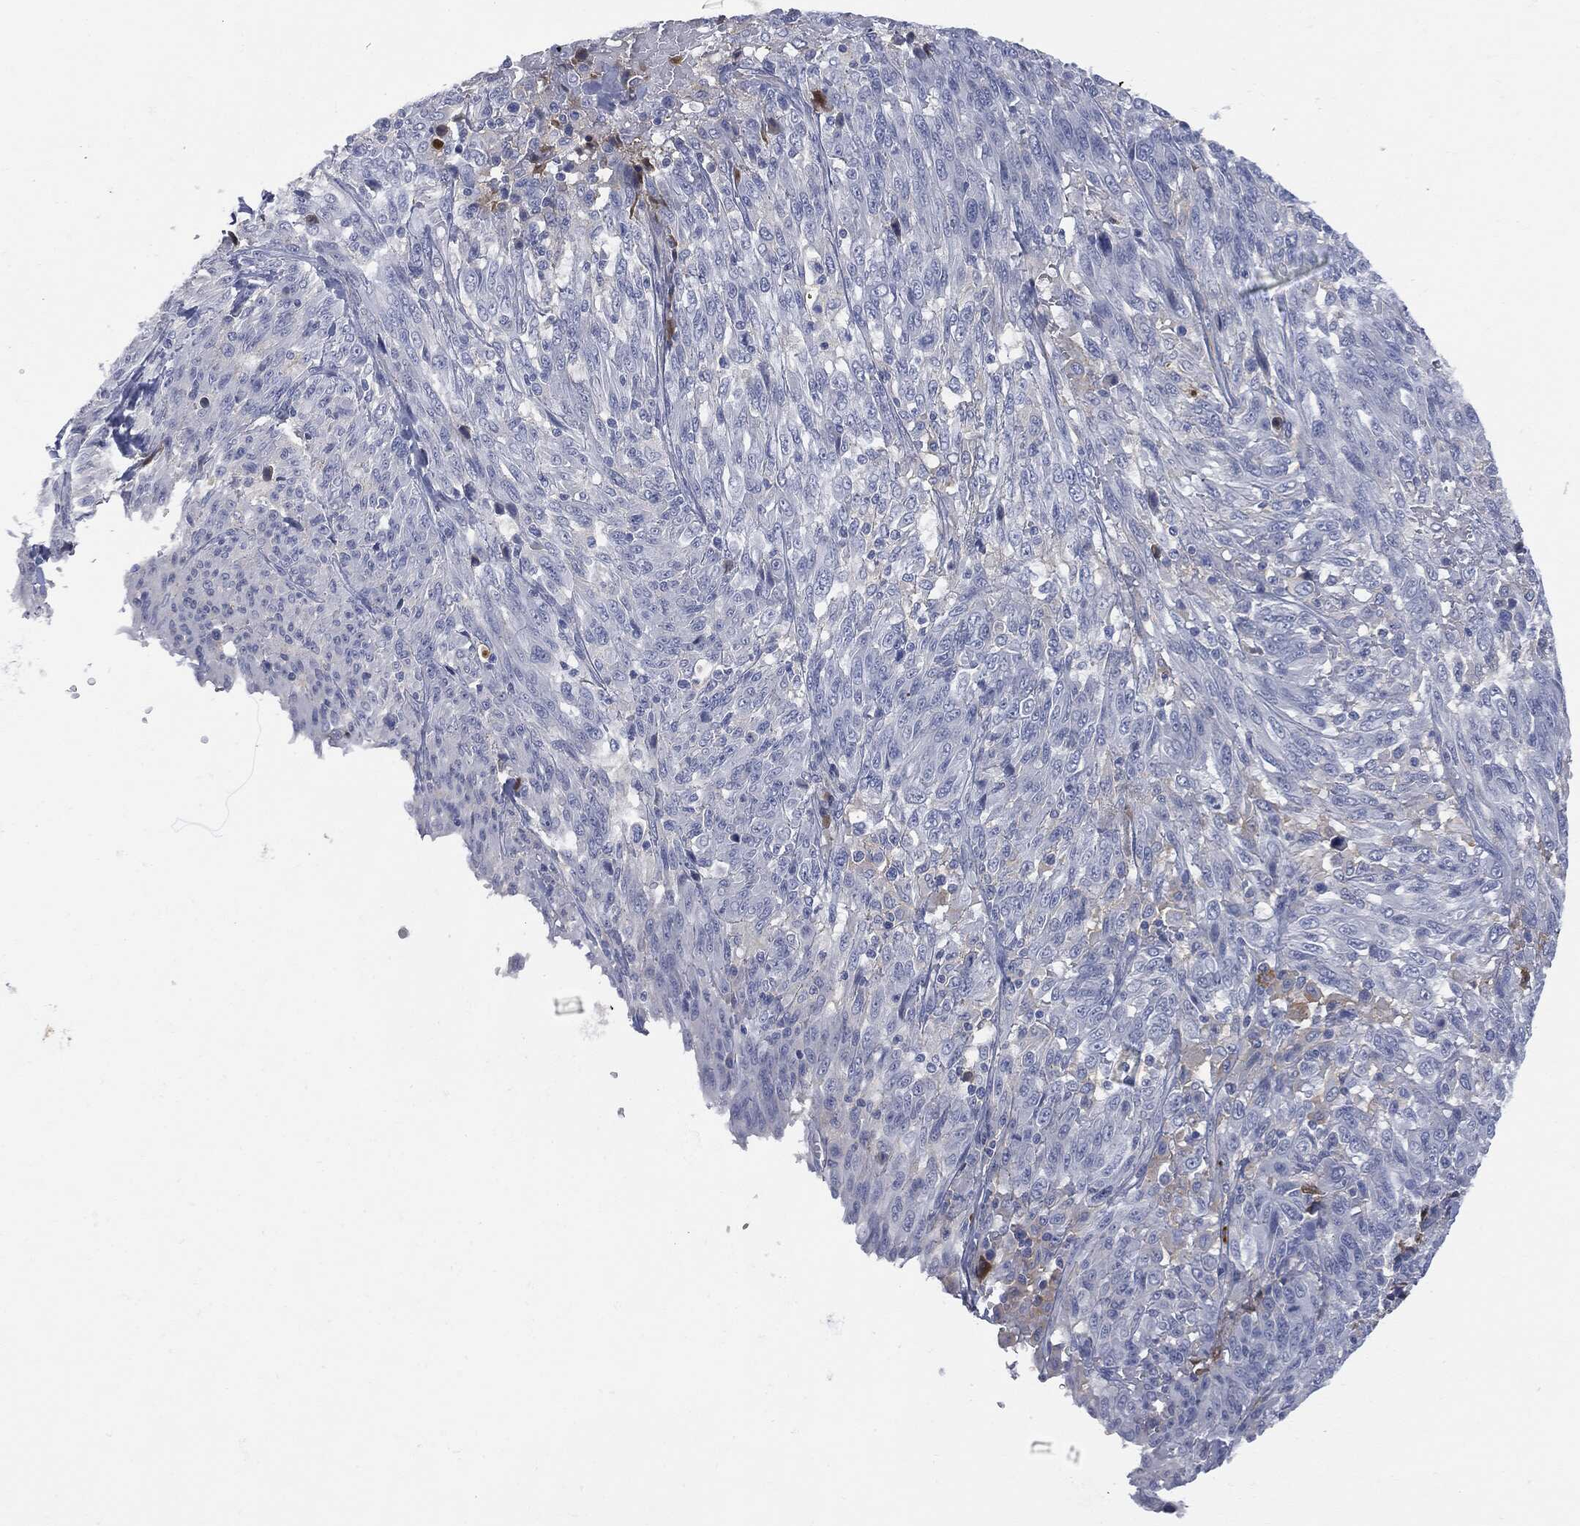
{"staining": {"intensity": "negative", "quantity": "none", "location": "none"}, "tissue": "melanoma", "cell_type": "Tumor cells", "image_type": "cancer", "snomed": [{"axis": "morphology", "description": "Malignant melanoma, NOS"}, {"axis": "topography", "description": "Skin"}], "caption": "High power microscopy histopathology image of an immunohistochemistry micrograph of malignant melanoma, revealing no significant staining in tumor cells.", "gene": "BTK", "patient": {"sex": "female", "age": 91}}